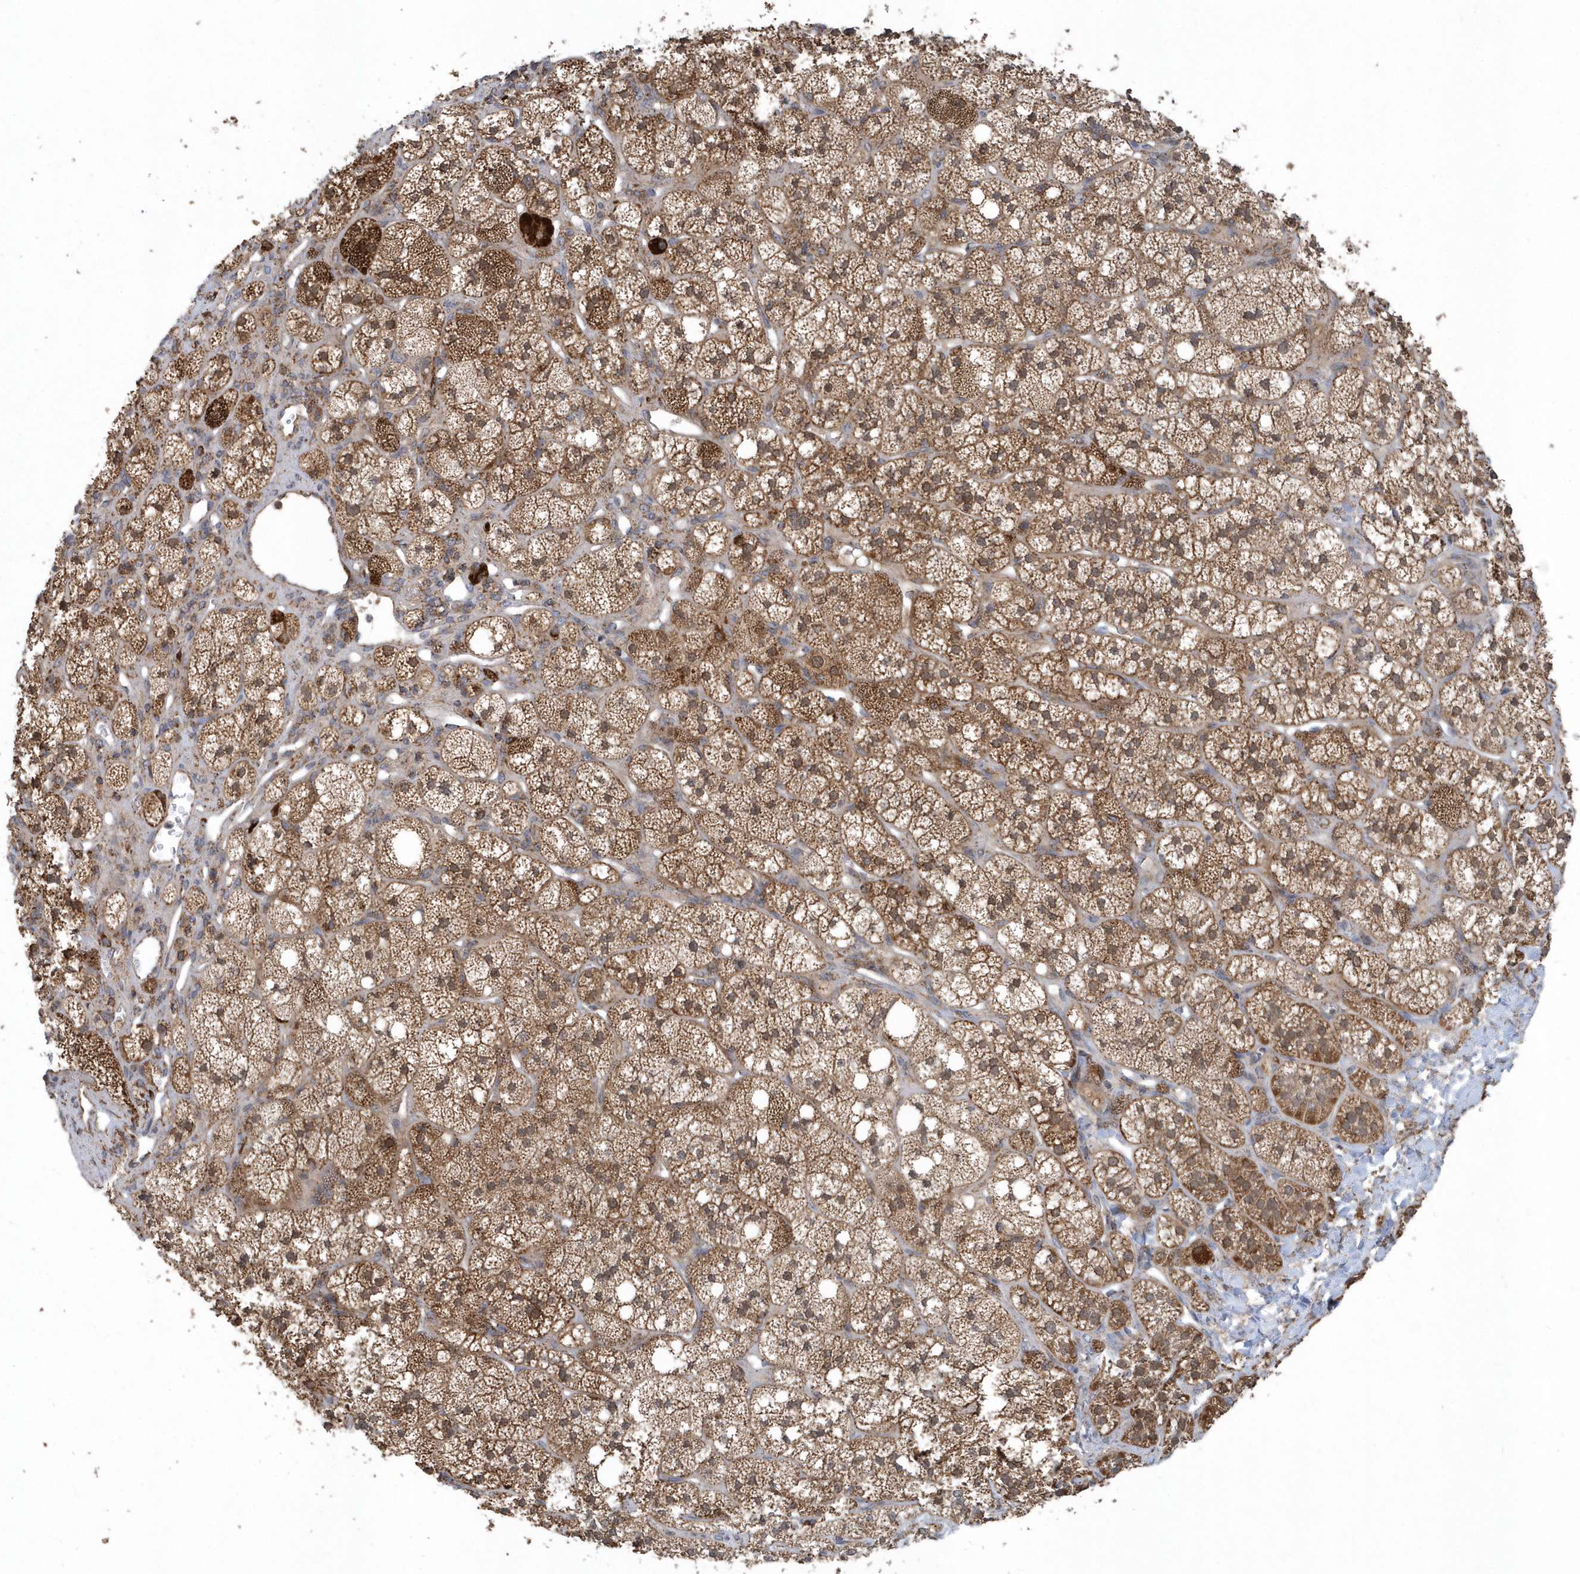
{"staining": {"intensity": "strong", "quantity": ">75%", "location": "cytoplasmic/membranous"}, "tissue": "adrenal gland", "cell_type": "Glandular cells", "image_type": "normal", "snomed": [{"axis": "morphology", "description": "Normal tissue, NOS"}, {"axis": "topography", "description": "Adrenal gland"}], "caption": "Strong cytoplasmic/membranous staining for a protein is appreciated in approximately >75% of glandular cells of unremarkable adrenal gland using IHC.", "gene": "PPP1R7", "patient": {"sex": "male", "age": 61}}